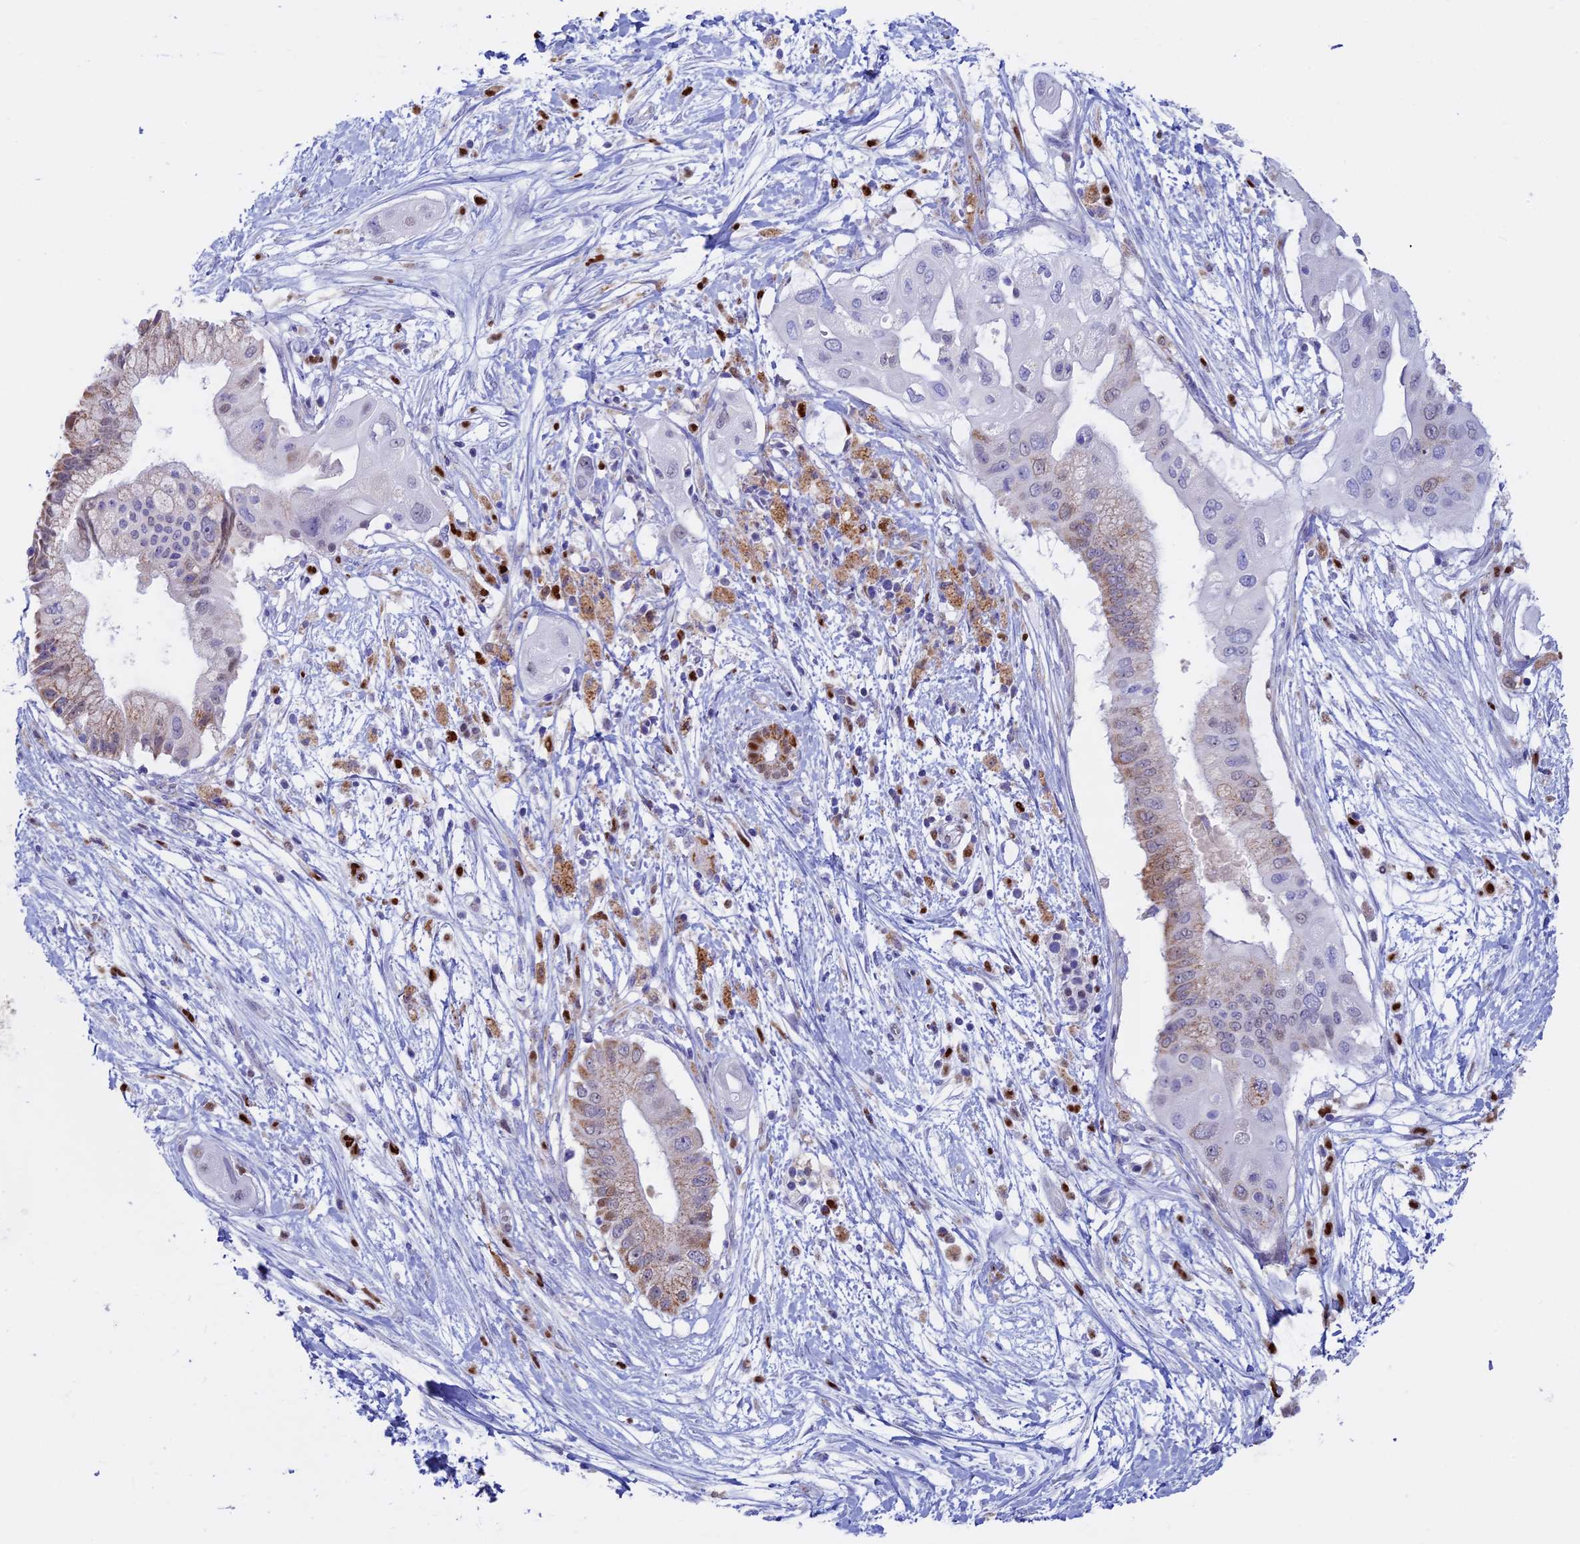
{"staining": {"intensity": "weak", "quantity": "<25%", "location": "cytoplasmic/membranous"}, "tissue": "pancreatic cancer", "cell_type": "Tumor cells", "image_type": "cancer", "snomed": [{"axis": "morphology", "description": "Adenocarcinoma, NOS"}, {"axis": "topography", "description": "Pancreas"}], "caption": "Pancreatic cancer (adenocarcinoma) stained for a protein using immunohistochemistry demonstrates no staining tumor cells.", "gene": "ACSS1", "patient": {"sex": "male", "age": 68}}